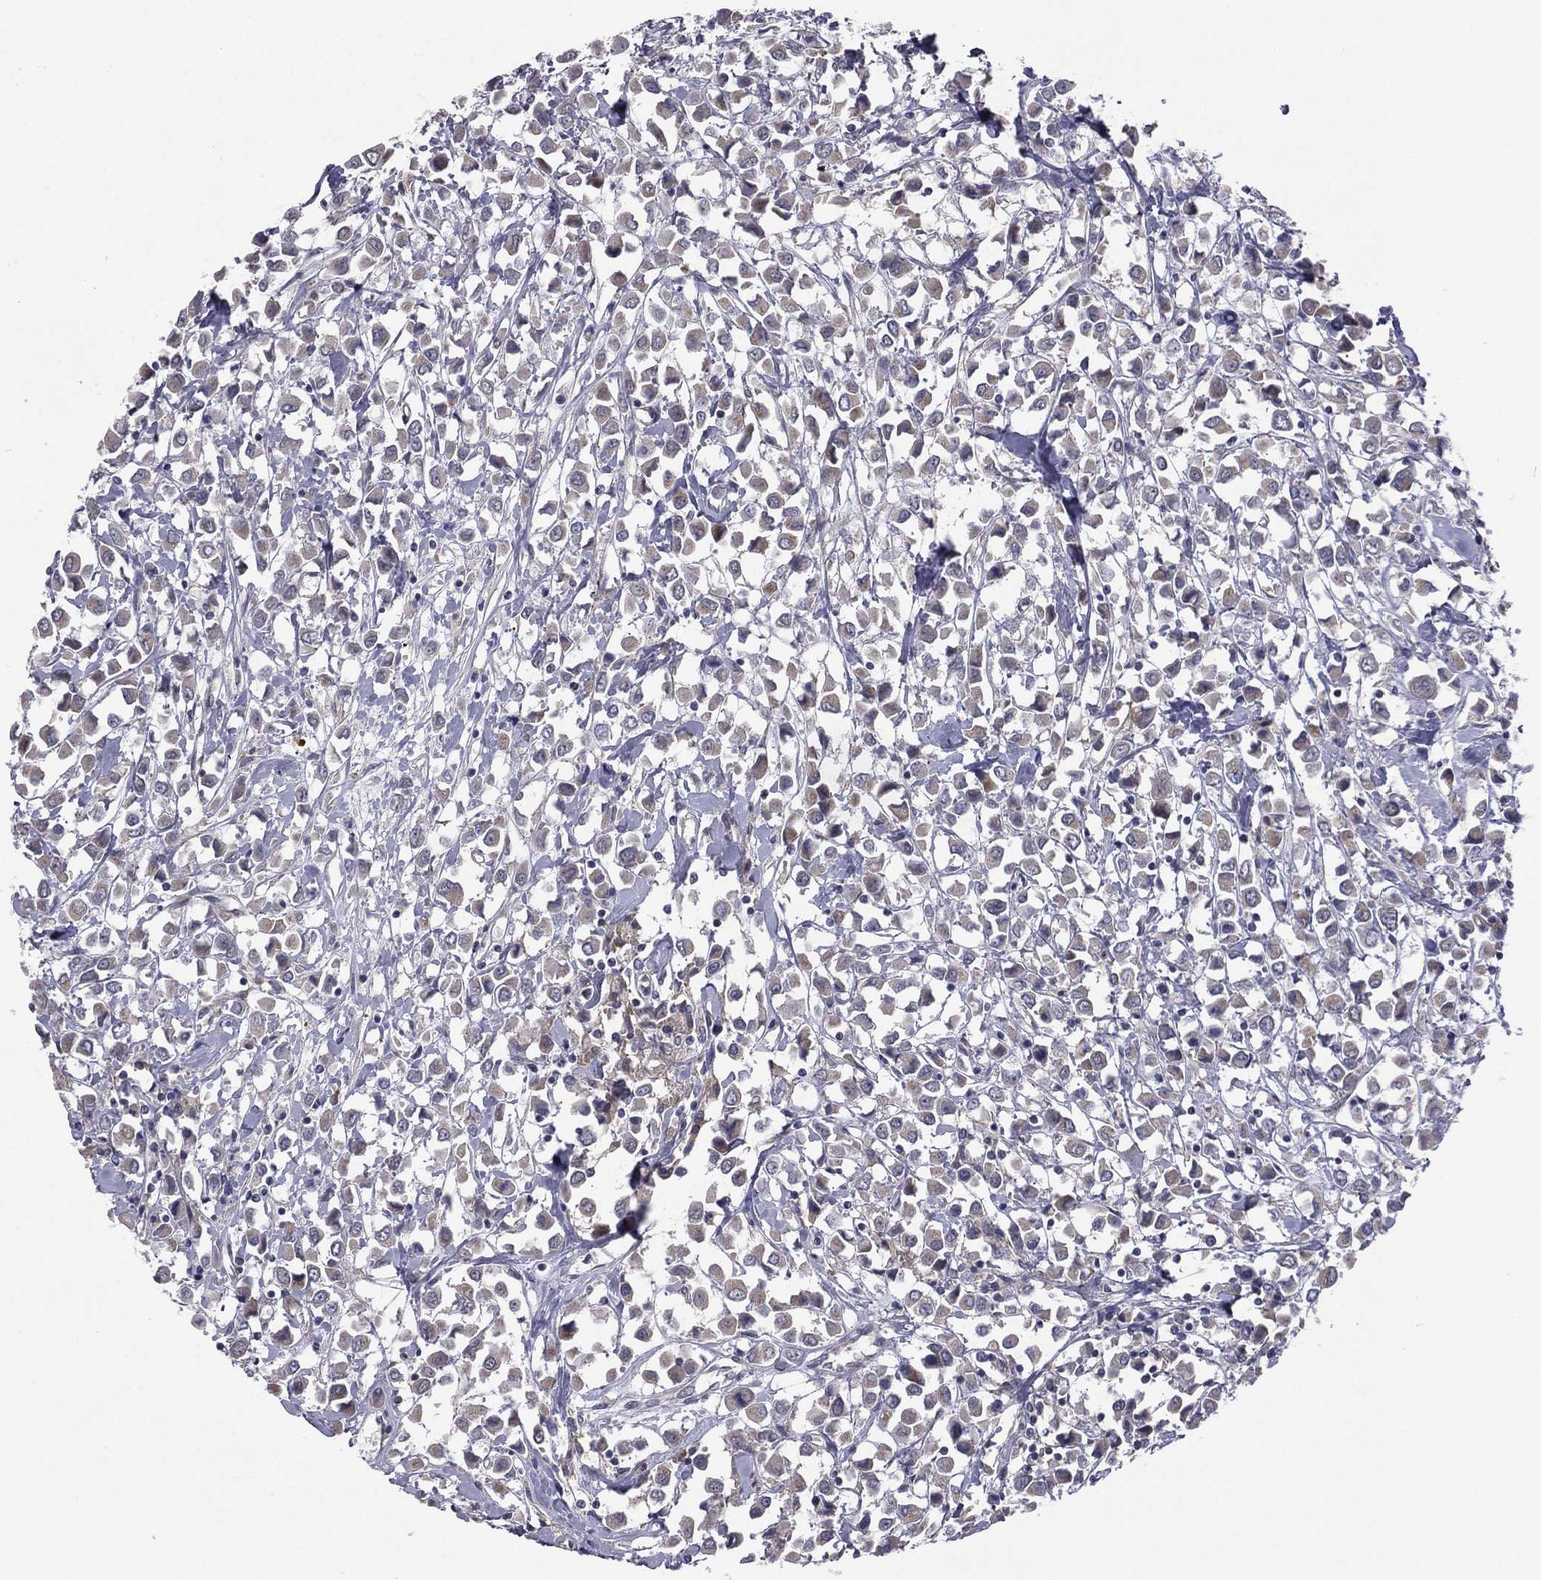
{"staining": {"intensity": "negative", "quantity": "none", "location": "none"}, "tissue": "breast cancer", "cell_type": "Tumor cells", "image_type": "cancer", "snomed": [{"axis": "morphology", "description": "Duct carcinoma"}, {"axis": "topography", "description": "Breast"}], "caption": "Tumor cells show no significant protein expression in breast invasive ductal carcinoma. Nuclei are stained in blue.", "gene": "ACTRT2", "patient": {"sex": "female", "age": 61}}